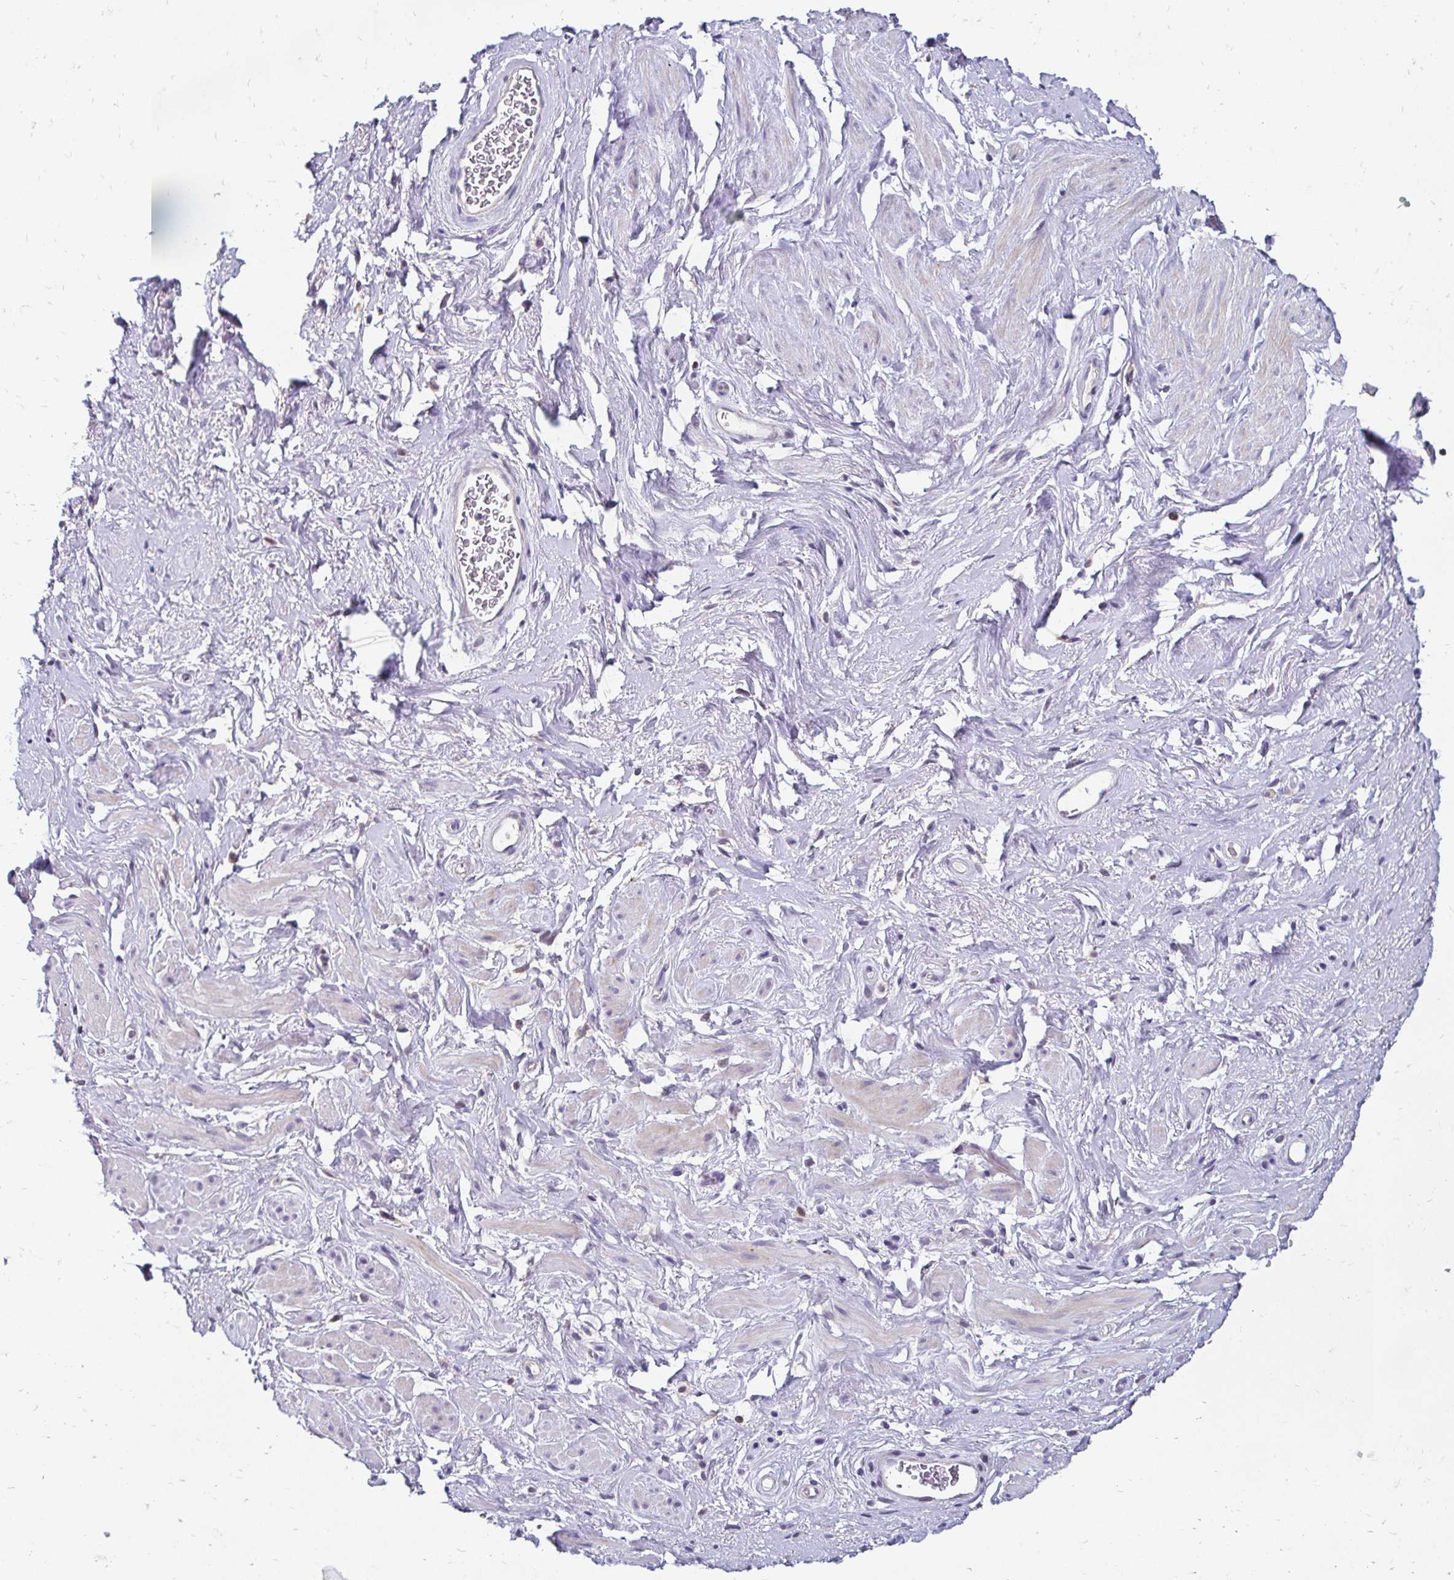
{"staining": {"intensity": "negative", "quantity": "none", "location": "none"}, "tissue": "adipose tissue", "cell_type": "Adipocytes", "image_type": "normal", "snomed": [{"axis": "morphology", "description": "Normal tissue, NOS"}, {"axis": "topography", "description": "Vagina"}, {"axis": "topography", "description": "Peripheral nerve tissue"}], "caption": "The immunohistochemistry histopathology image has no significant positivity in adipocytes of adipose tissue. The staining is performed using DAB brown chromogen with nuclei counter-stained in using hematoxylin.", "gene": "DTNB", "patient": {"sex": "female", "age": 71}}